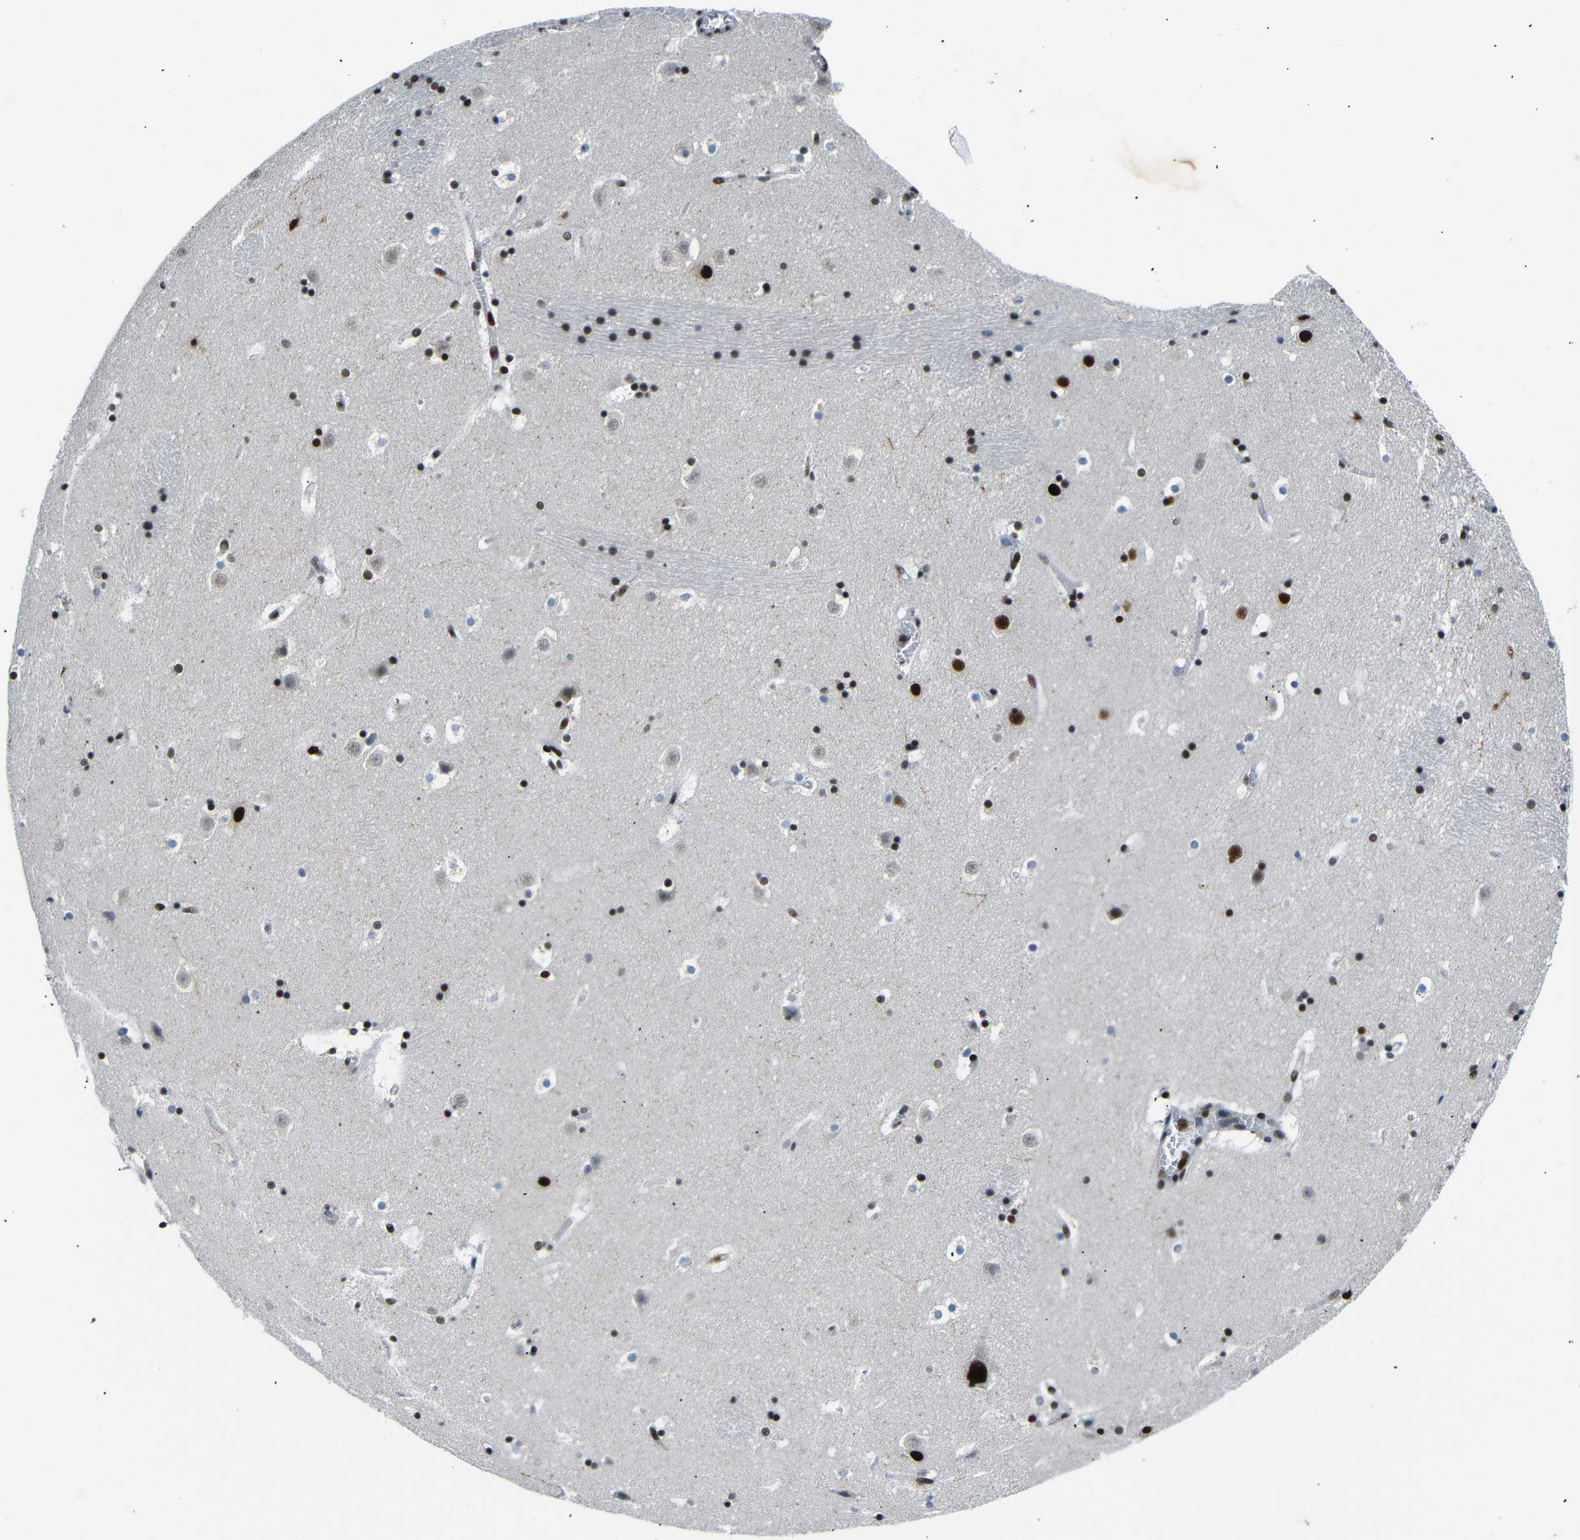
{"staining": {"intensity": "strong", "quantity": ">75%", "location": "nuclear"}, "tissue": "caudate", "cell_type": "Glial cells", "image_type": "normal", "snomed": [{"axis": "morphology", "description": "Normal tissue, NOS"}, {"axis": "topography", "description": "Lateral ventricle wall"}], "caption": "High-magnification brightfield microscopy of benign caudate stained with DAB (brown) and counterstained with hematoxylin (blue). glial cells exhibit strong nuclear positivity is identified in approximately>75% of cells. Using DAB (3,3'-diaminobenzidine) (brown) and hematoxylin (blue) stains, captured at high magnification using brightfield microscopy.", "gene": "SETDB2", "patient": {"sex": "male", "age": 45}}